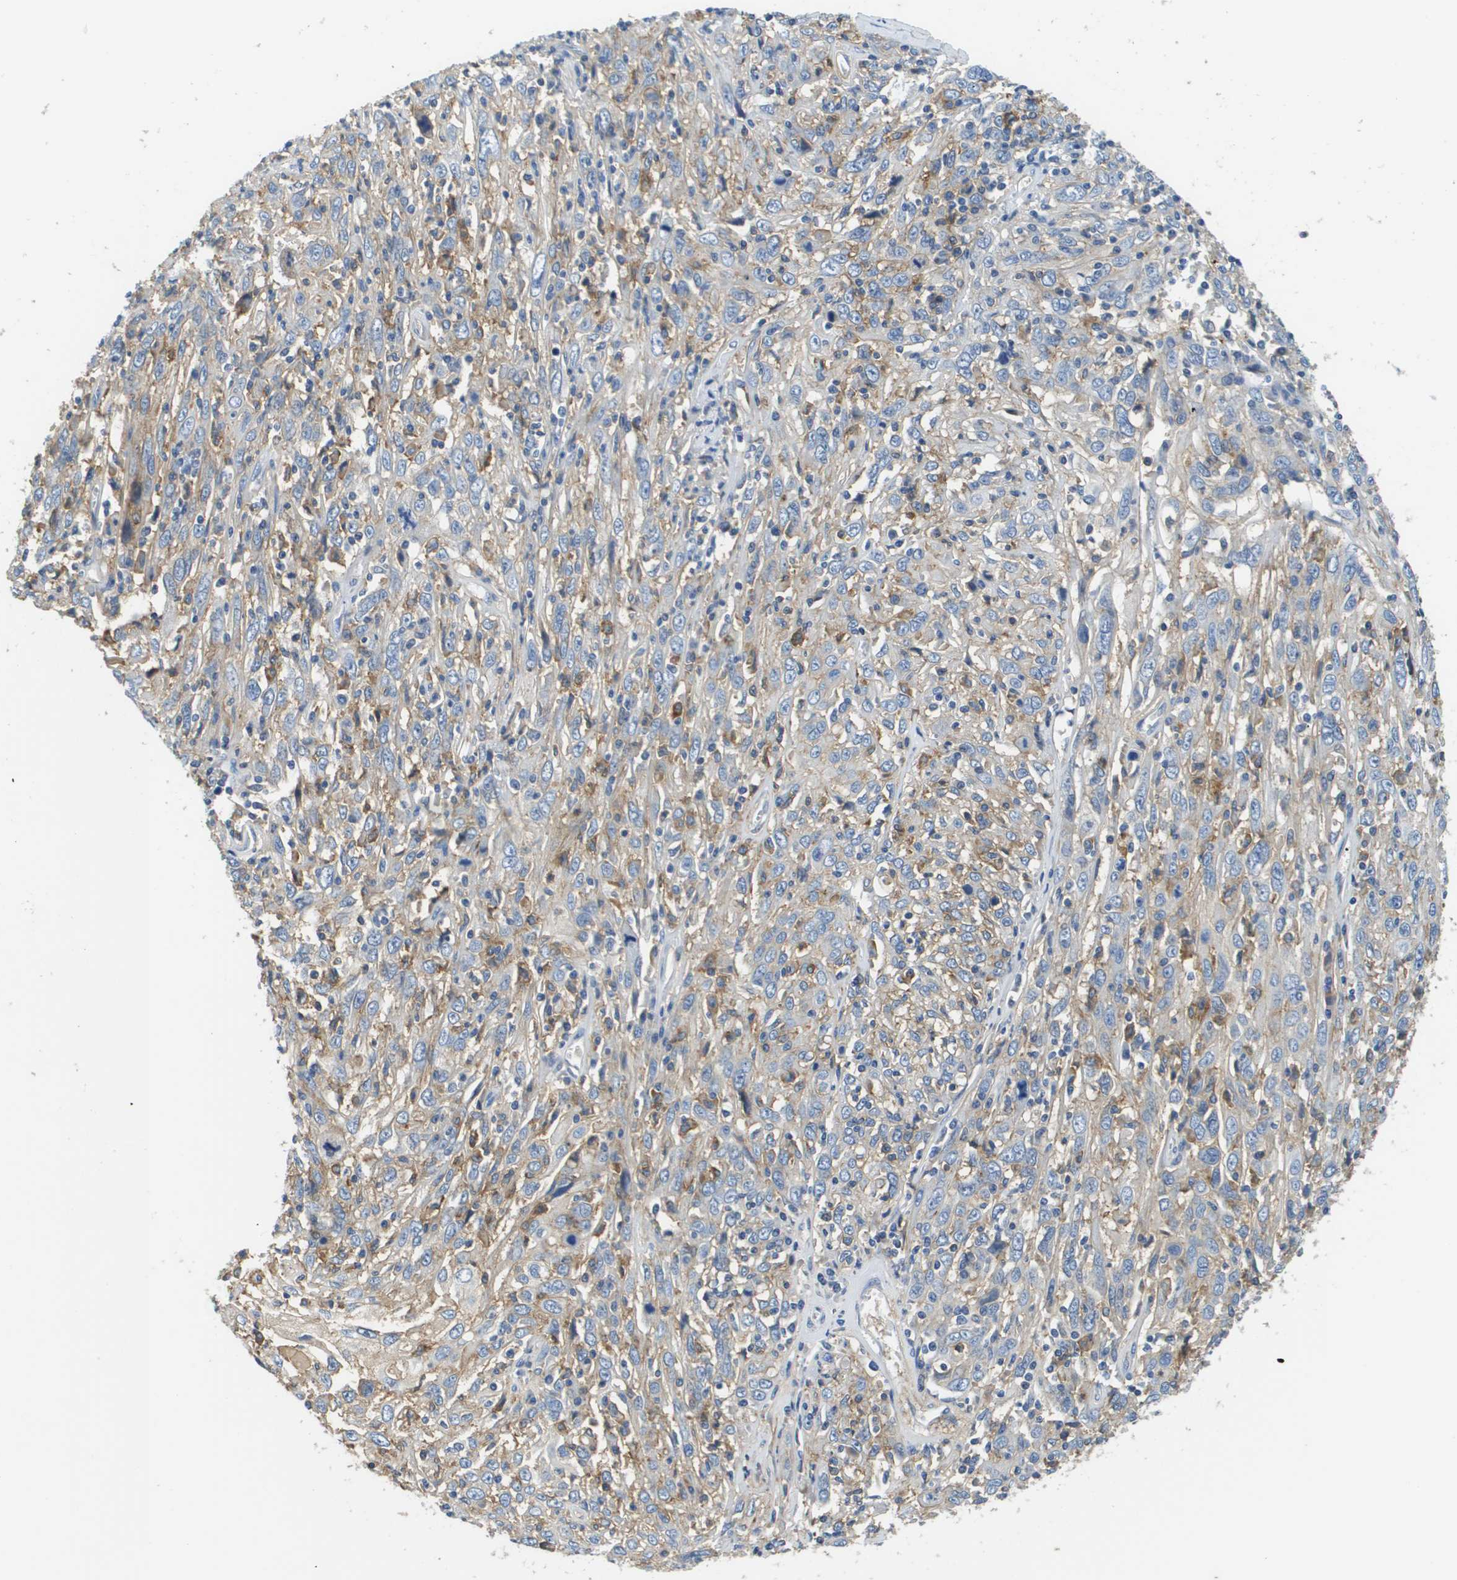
{"staining": {"intensity": "negative", "quantity": "none", "location": "none"}, "tissue": "cervical cancer", "cell_type": "Tumor cells", "image_type": "cancer", "snomed": [{"axis": "morphology", "description": "Squamous cell carcinoma, NOS"}, {"axis": "topography", "description": "Cervix"}], "caption": "Tumor cells show no significant protein expression in cervical cancer (squamous cell carcinoma).", "gene": "SLC16A3", "patient": {"sex": "female", "age": 46}}